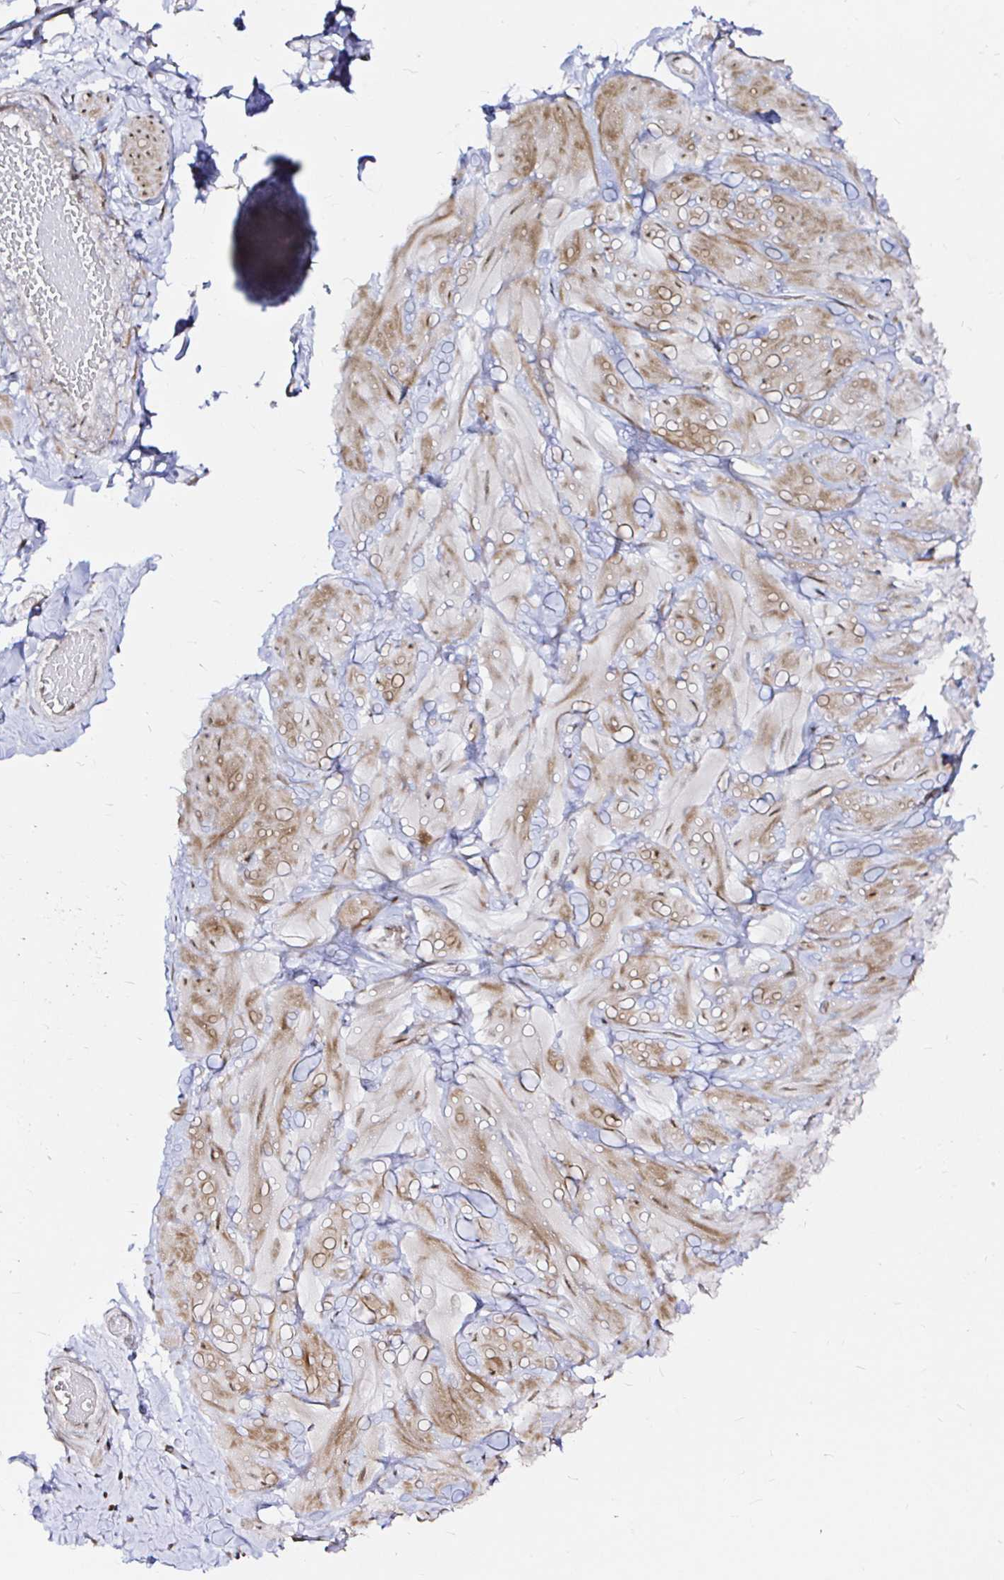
{"staining": {"intensity": "moderate", "quantity": "25%-75%", "location": "nuclear"}, "tissue": "soft tissue", "cell_type": "Fibroblasts", "image_type": "normal", "snomed": [{"axis": "morphology", "description": "Normal tissue, NOS"}, {"axis": "topography", "description": "Soft tissue"}, {"axis": "topography", "description": "Adipose tissue"}, {"axis": "topography", "description": "Vascular tissue"}, {"axis": "topography", "description": "Peripheral nerve tissue"}], "caption": "Immunohistochemistry (IHC) micrograph of normal human soft tissue stained for a protein (brown), which demonstrates medium levels of moderate nuclear expression in approximately 25%-75% of fibroblasts.", "gene": "SNRPC", "patient": {"sex": "male", "age": 29}}